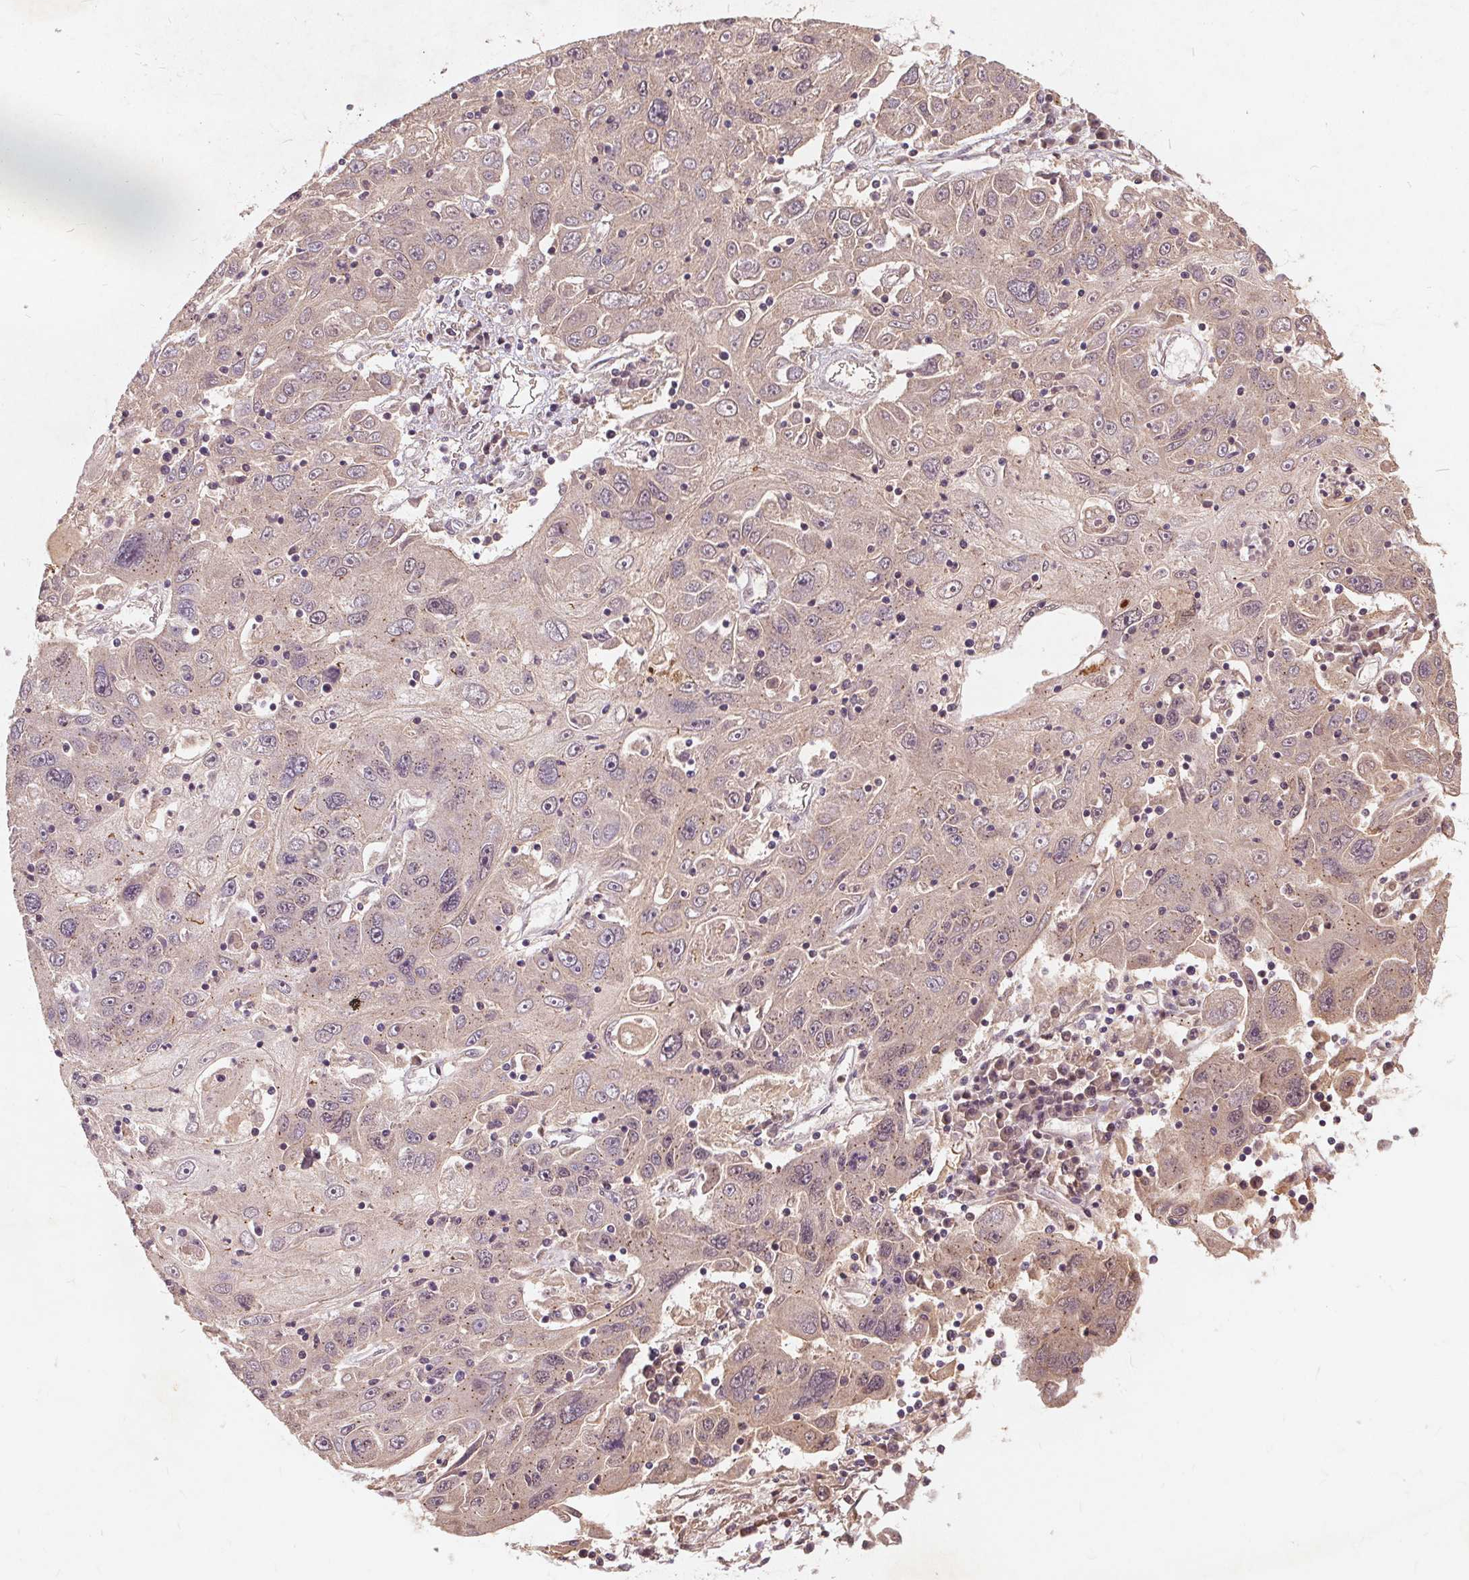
{"staining": {"intensity": "negative", "quantity": "none", "location": "none"}, "tissue": "stomach cancer", "cell_type": "Tumor cells", "image_type": "cancer", "snomed": [{"axis": "morphology", "description": "Adenocarcinoma, NOS"}, {"axis": "topography", "description": "Stomach"}], "caption": "Histopathology image shows no protein staining in tumor cells of stomach cancer tissue. (Stains: DAB IHC with hematoxylin counter stain, Microscopy: brightfield microscopy at high magnification).", "gene": "CSNK1G2", "patient": {"sex": "male", "age": 56}}